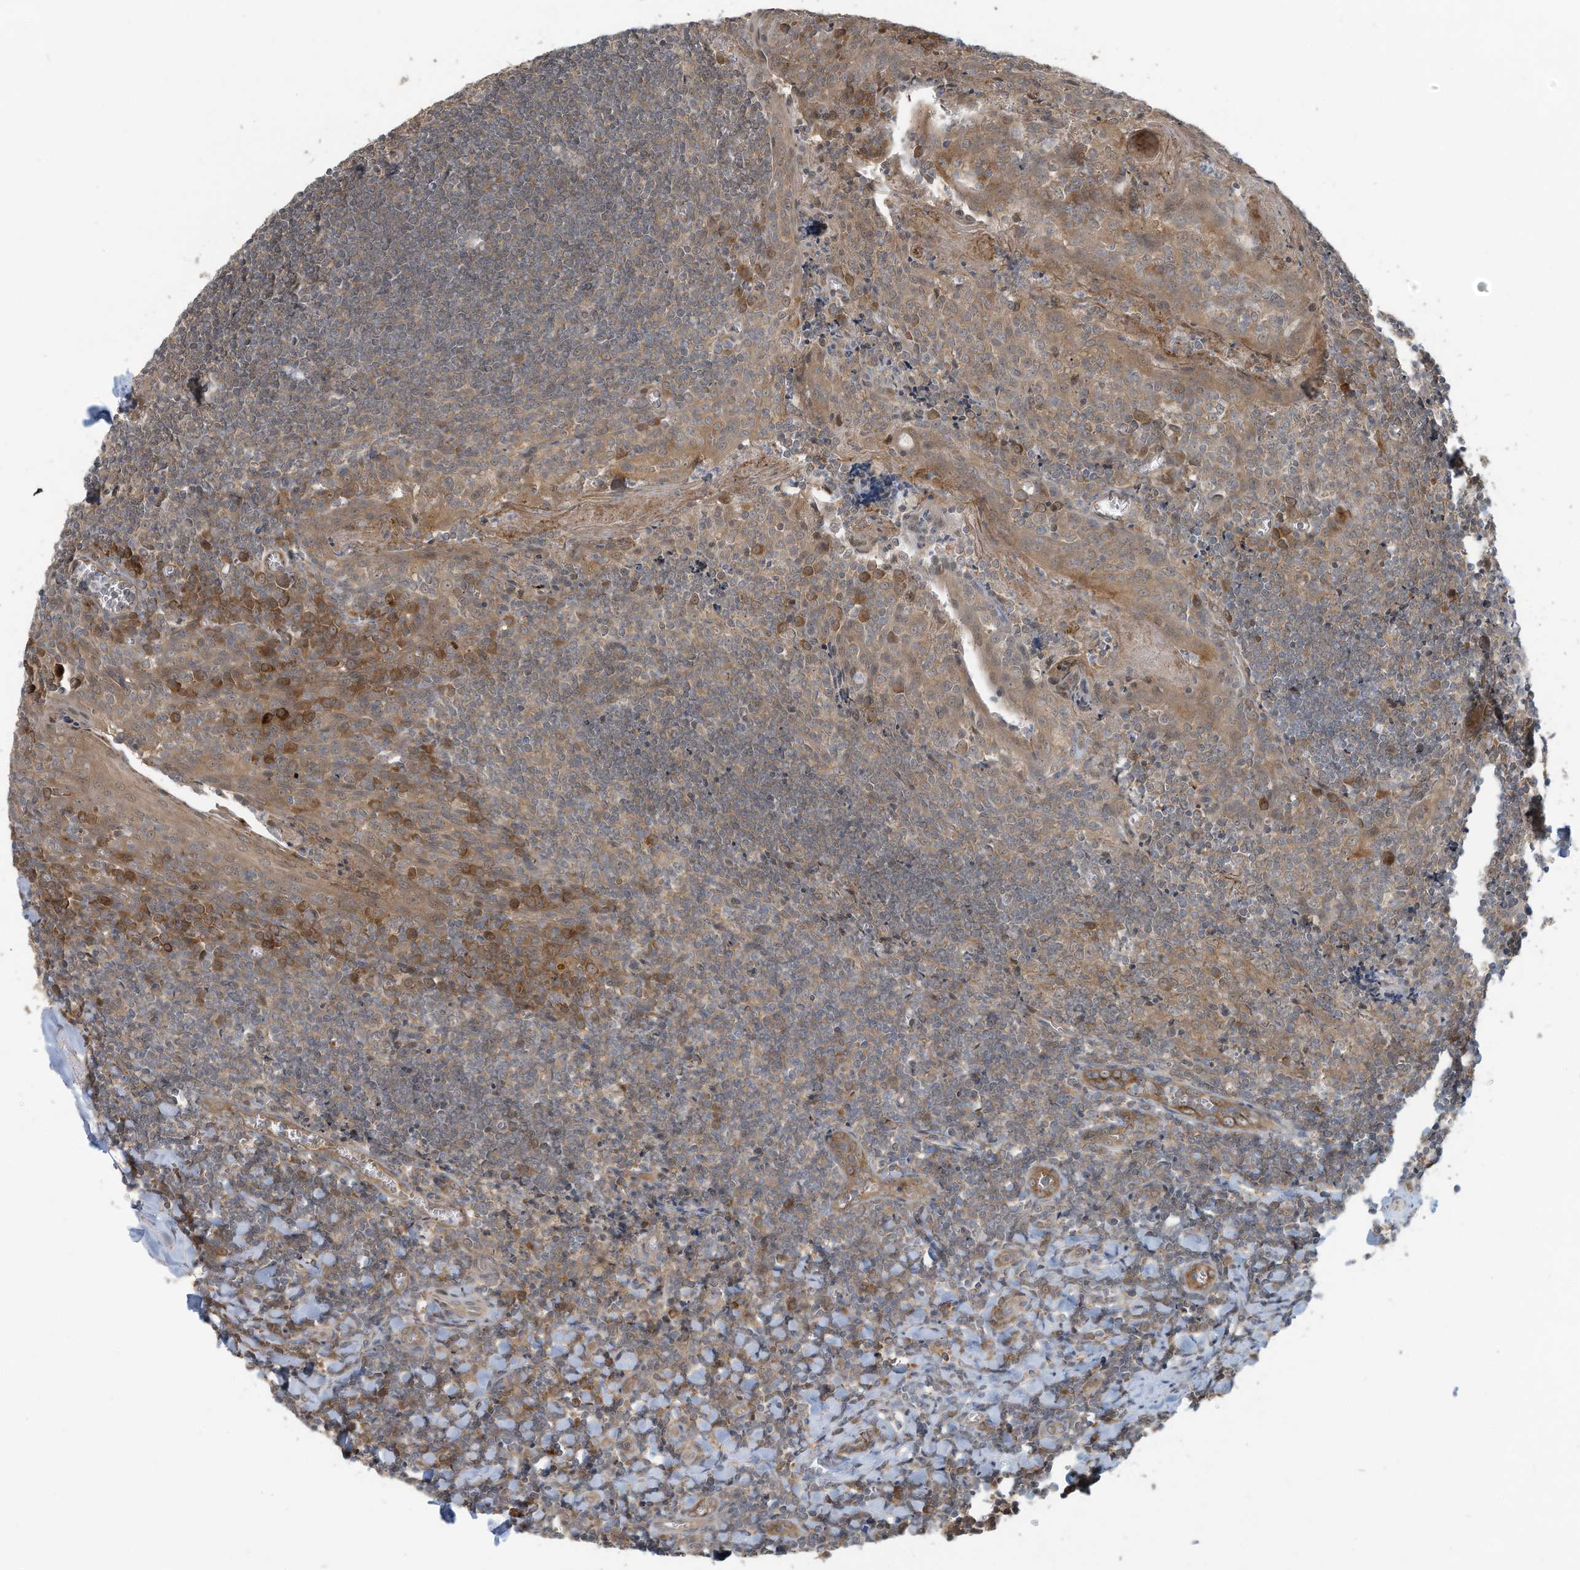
{"staining": {"intensity": "moderate", "quantity": "25%-75%", "location": "cytoplasmic/membranous"}, "tissue": "tonsil", "cell_type": "Germinal center cells", "image_type": "normal", "snomed": [{"axis": "morphology", "description": "Normal tissue, NOS"}, {"axis": "topography", "description": "Tonsil"}], "caption": "Normal tonsil was stained to show a protein in brown. There is medium levels of moderate cytoplasmic/membranous positivity in about 25%-75% of germinal center cells. The staining is performed using DAB brown chromogen to label protein expression. The nuclei are counter-stained blue using hematoxylin.", "gene": "ERI2", "patient": {"sex": "male", "age": 27}}